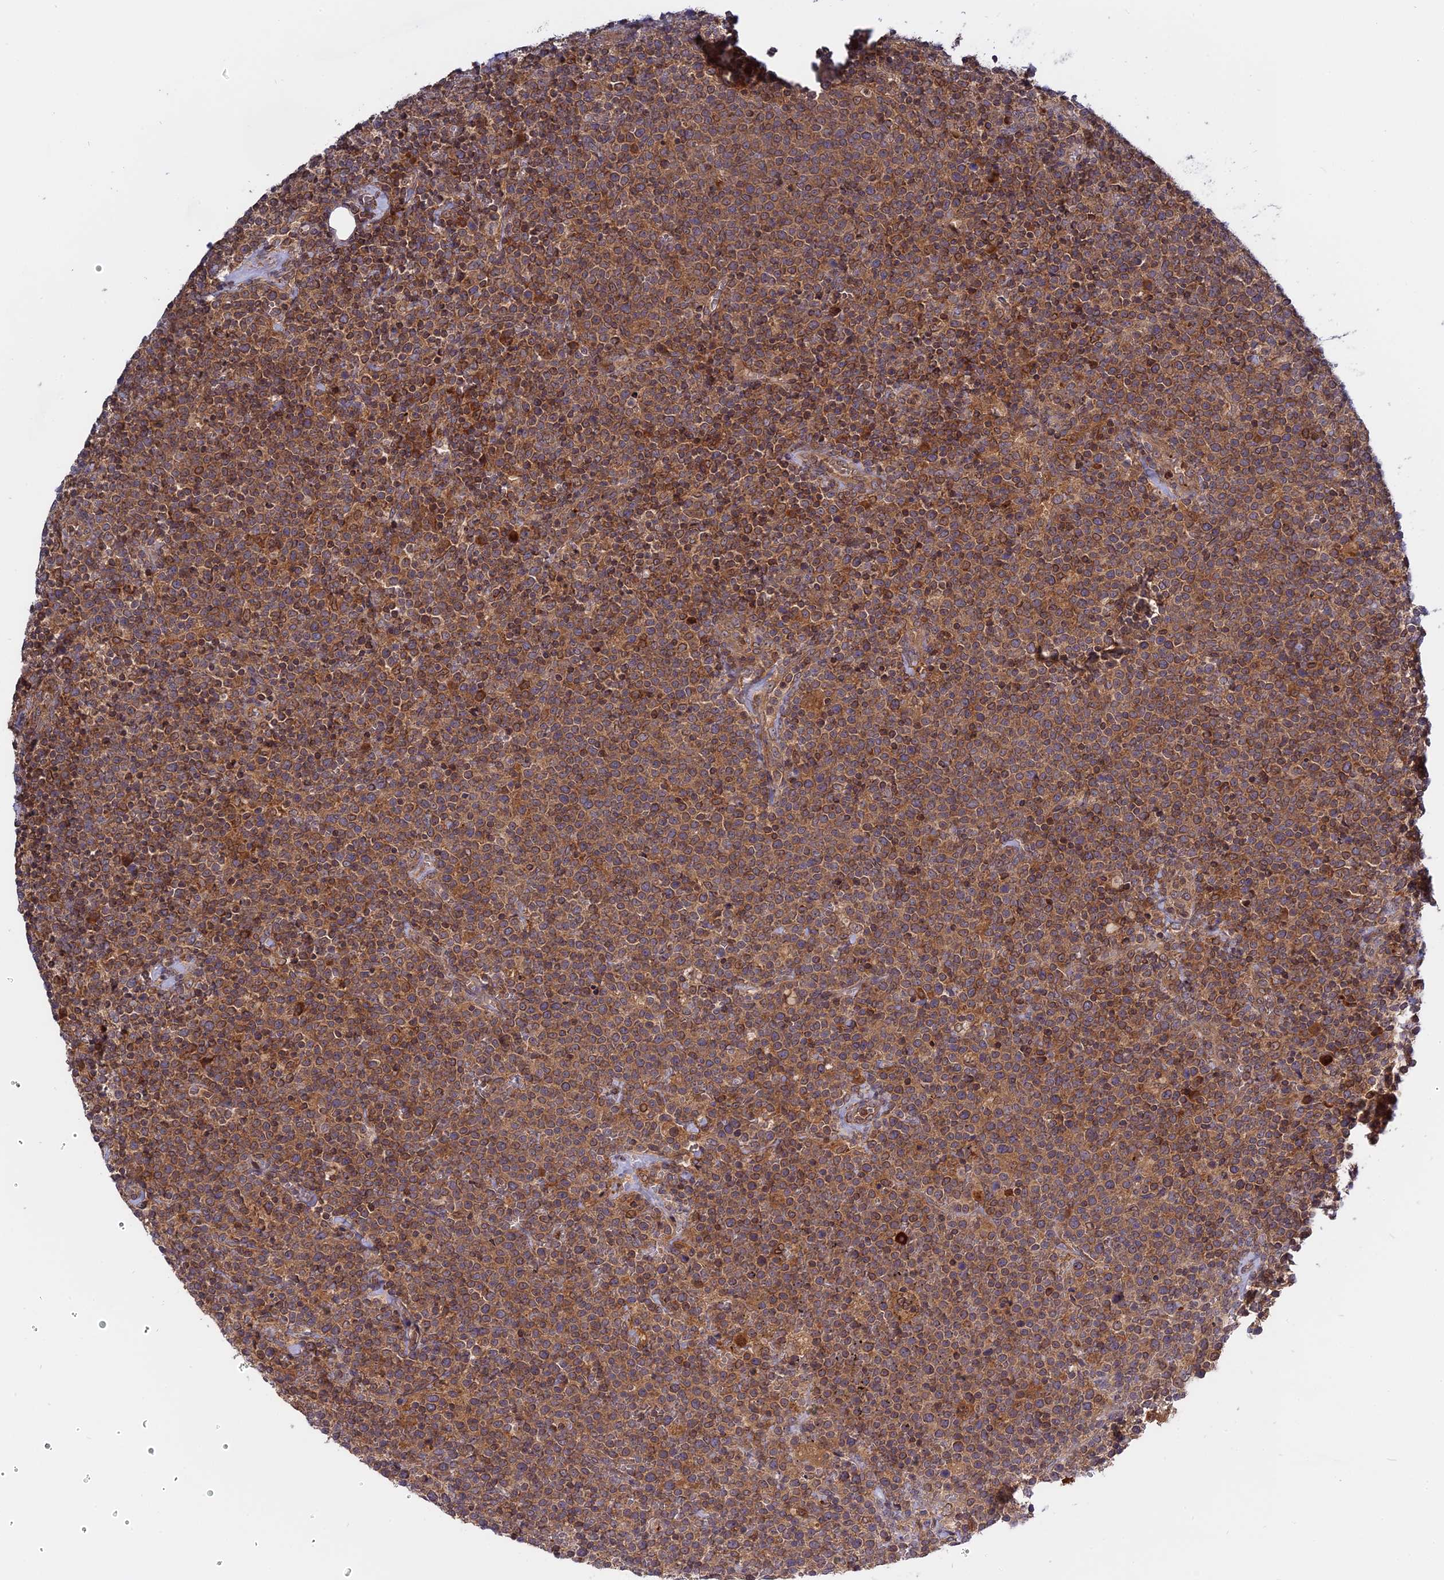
{"staining": {"intensity": "moderate", "quantity": ">75%", "location": "cytoplasmic/membranous"}, "tissue": "lymphoma", "cell_type": "Tumor cells", "image_type": "cancer", "snomed": [{"axis": "morphology", "description": "Malignant lymphoma, non-Hodgkin's type, High grade"}, {"axis": "topography", "description": "Lymph node"}], "caption": "Lymphoma stained for a protein (brown) displays moderate cytoplasmic/membranous positive staining in about >75% of tumor cells.", "gene": "IL21R", "patient": {"sex": "male", "age": 61}}